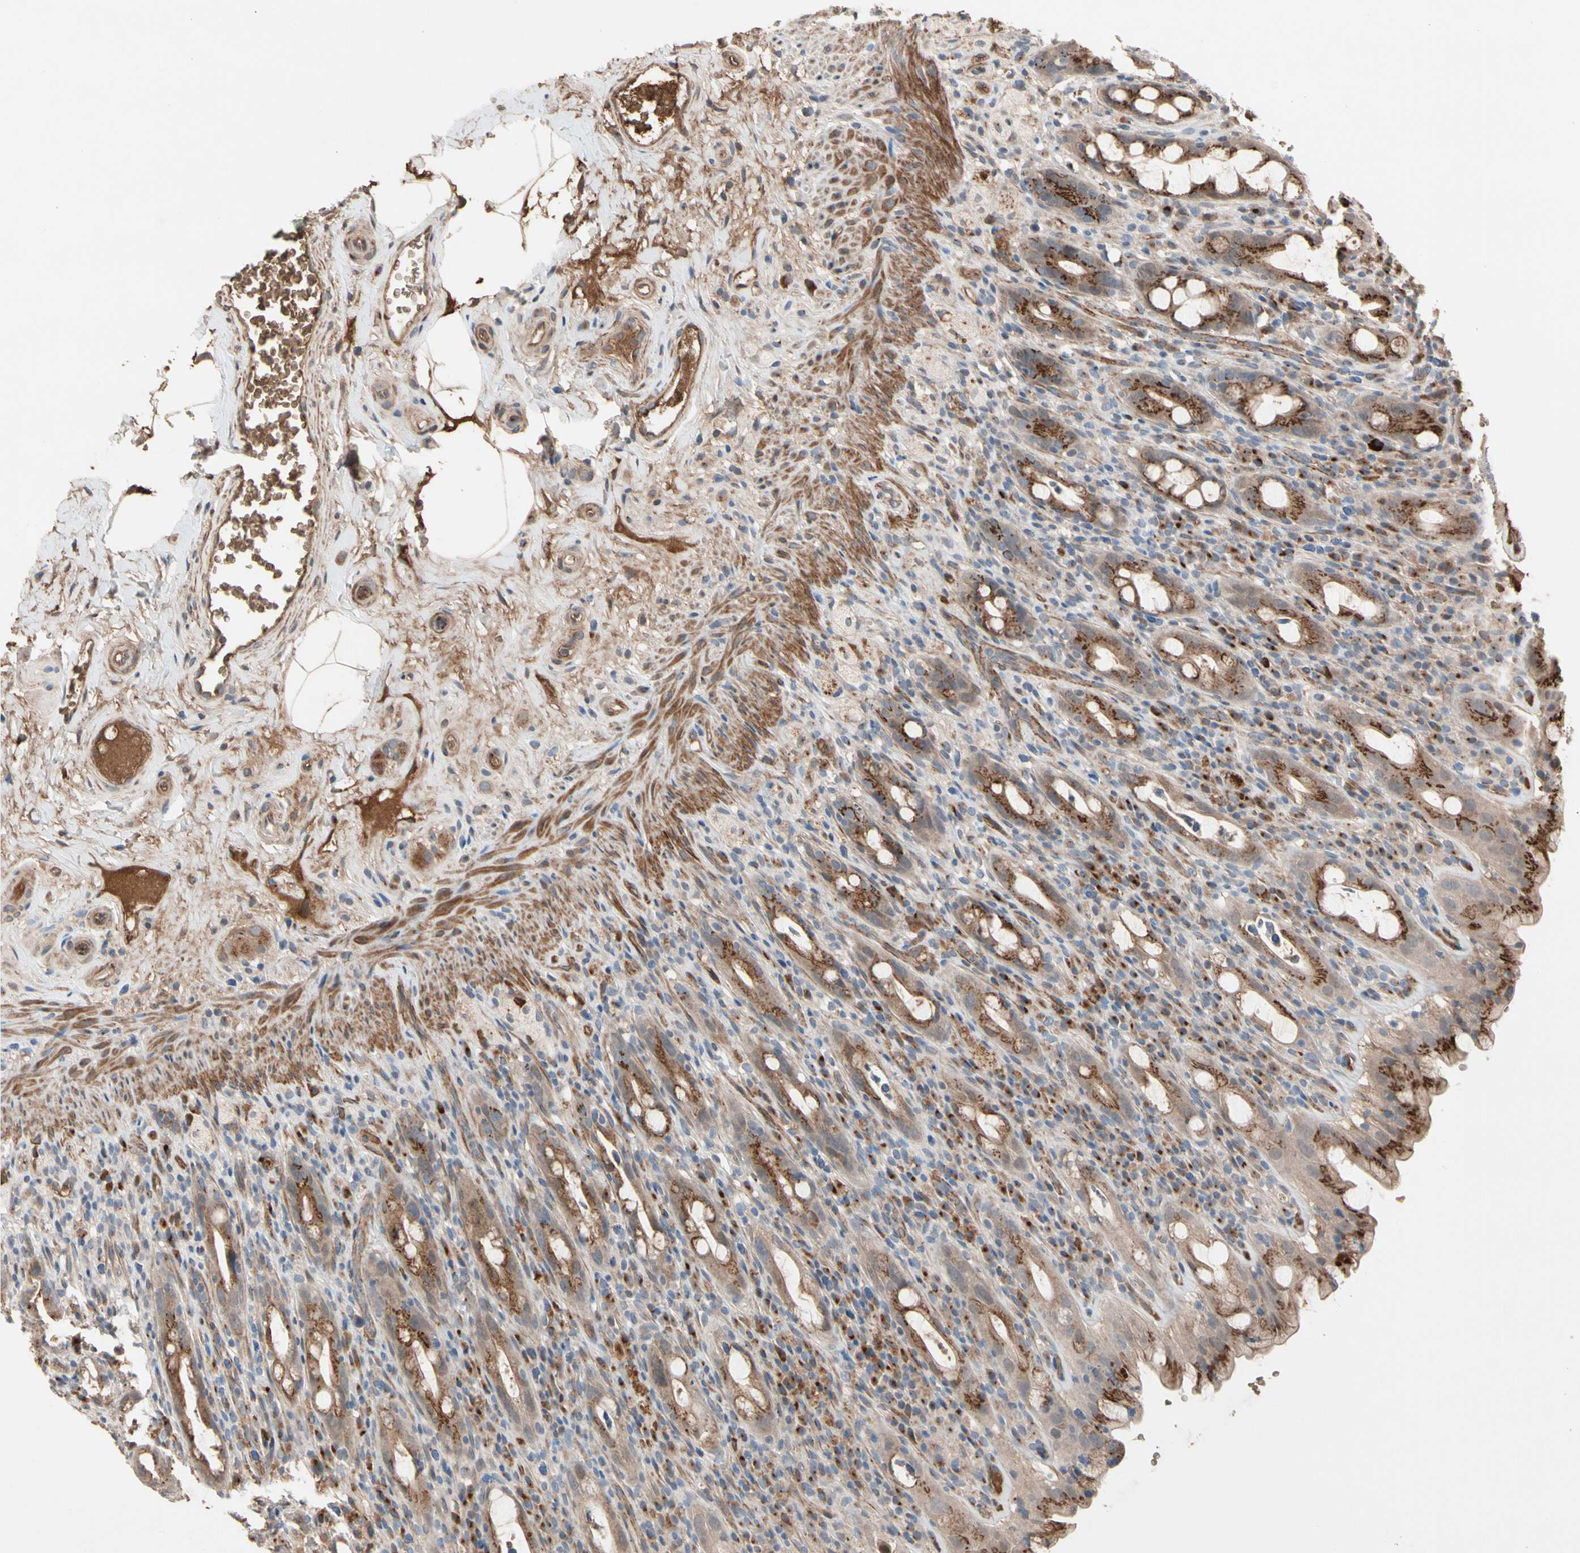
{"staining": {"intensity": "strong", "quantity": ">75%", "location": "cytoplasmic/membranous"}, "tissue": "rectum", "cell_type": "Glandular cells", "image_type": "normal", "snomed": [{"axis": "morphology", "description": "Normal tissue, NOS"}, {"axis": "topography", "description": "Rectum"}], "caption": "DAB (3,3'-diaminobenzidine) immunohistochemical staining of unremarkable human rectum reveals strong cytoplasmic/membranous protein expression in about >75% of glandular cells. (DAB = brown stain, brightfield microscopy at high magnification).", "gene": "GCK", "patient": {"sex": "male", "age": 44}}